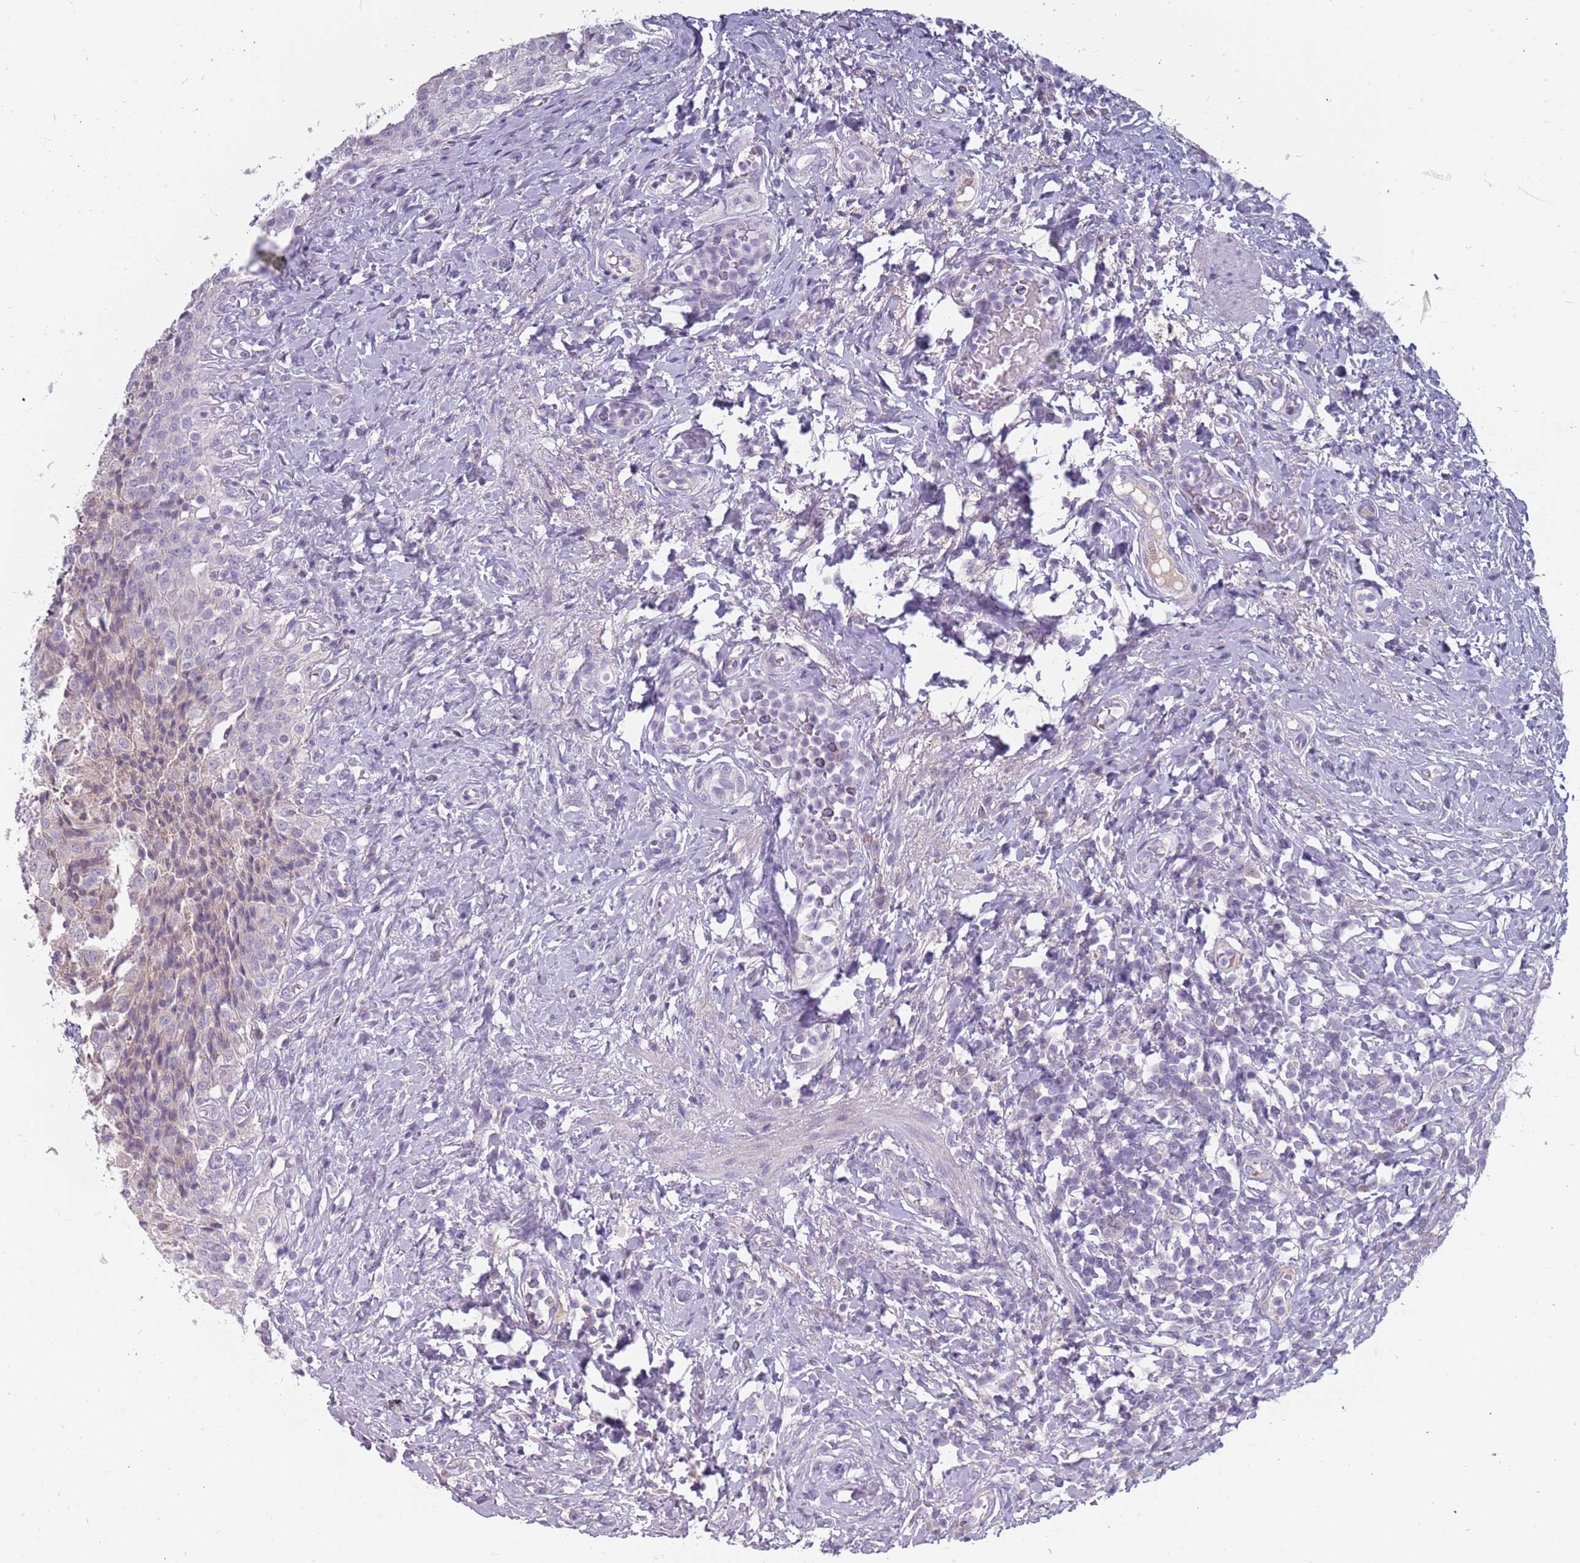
{"staining": {"intensity": "weak", "quantity": "<25%", "location": "cytoplasmic/membranous"}, "tissue": "urinary bladder", "cell_type": "Urothelial cells", "image_type": "normal", "snomed": [{"axis": "morphology", "description": "Normal tissue, NOS"}, {"axis": "morphology", "description": "Inflammation, NOS"}, {"axis": "topography", "description": "Urinary bladder"}], "caption": "Human urinary bladder stained for a protein using immunohistochemistry (IHC) demonstrates no expression in urothelial cells.", "gene": "TNFRSF6B", "patient": {"sex": "male", "age": 64}}